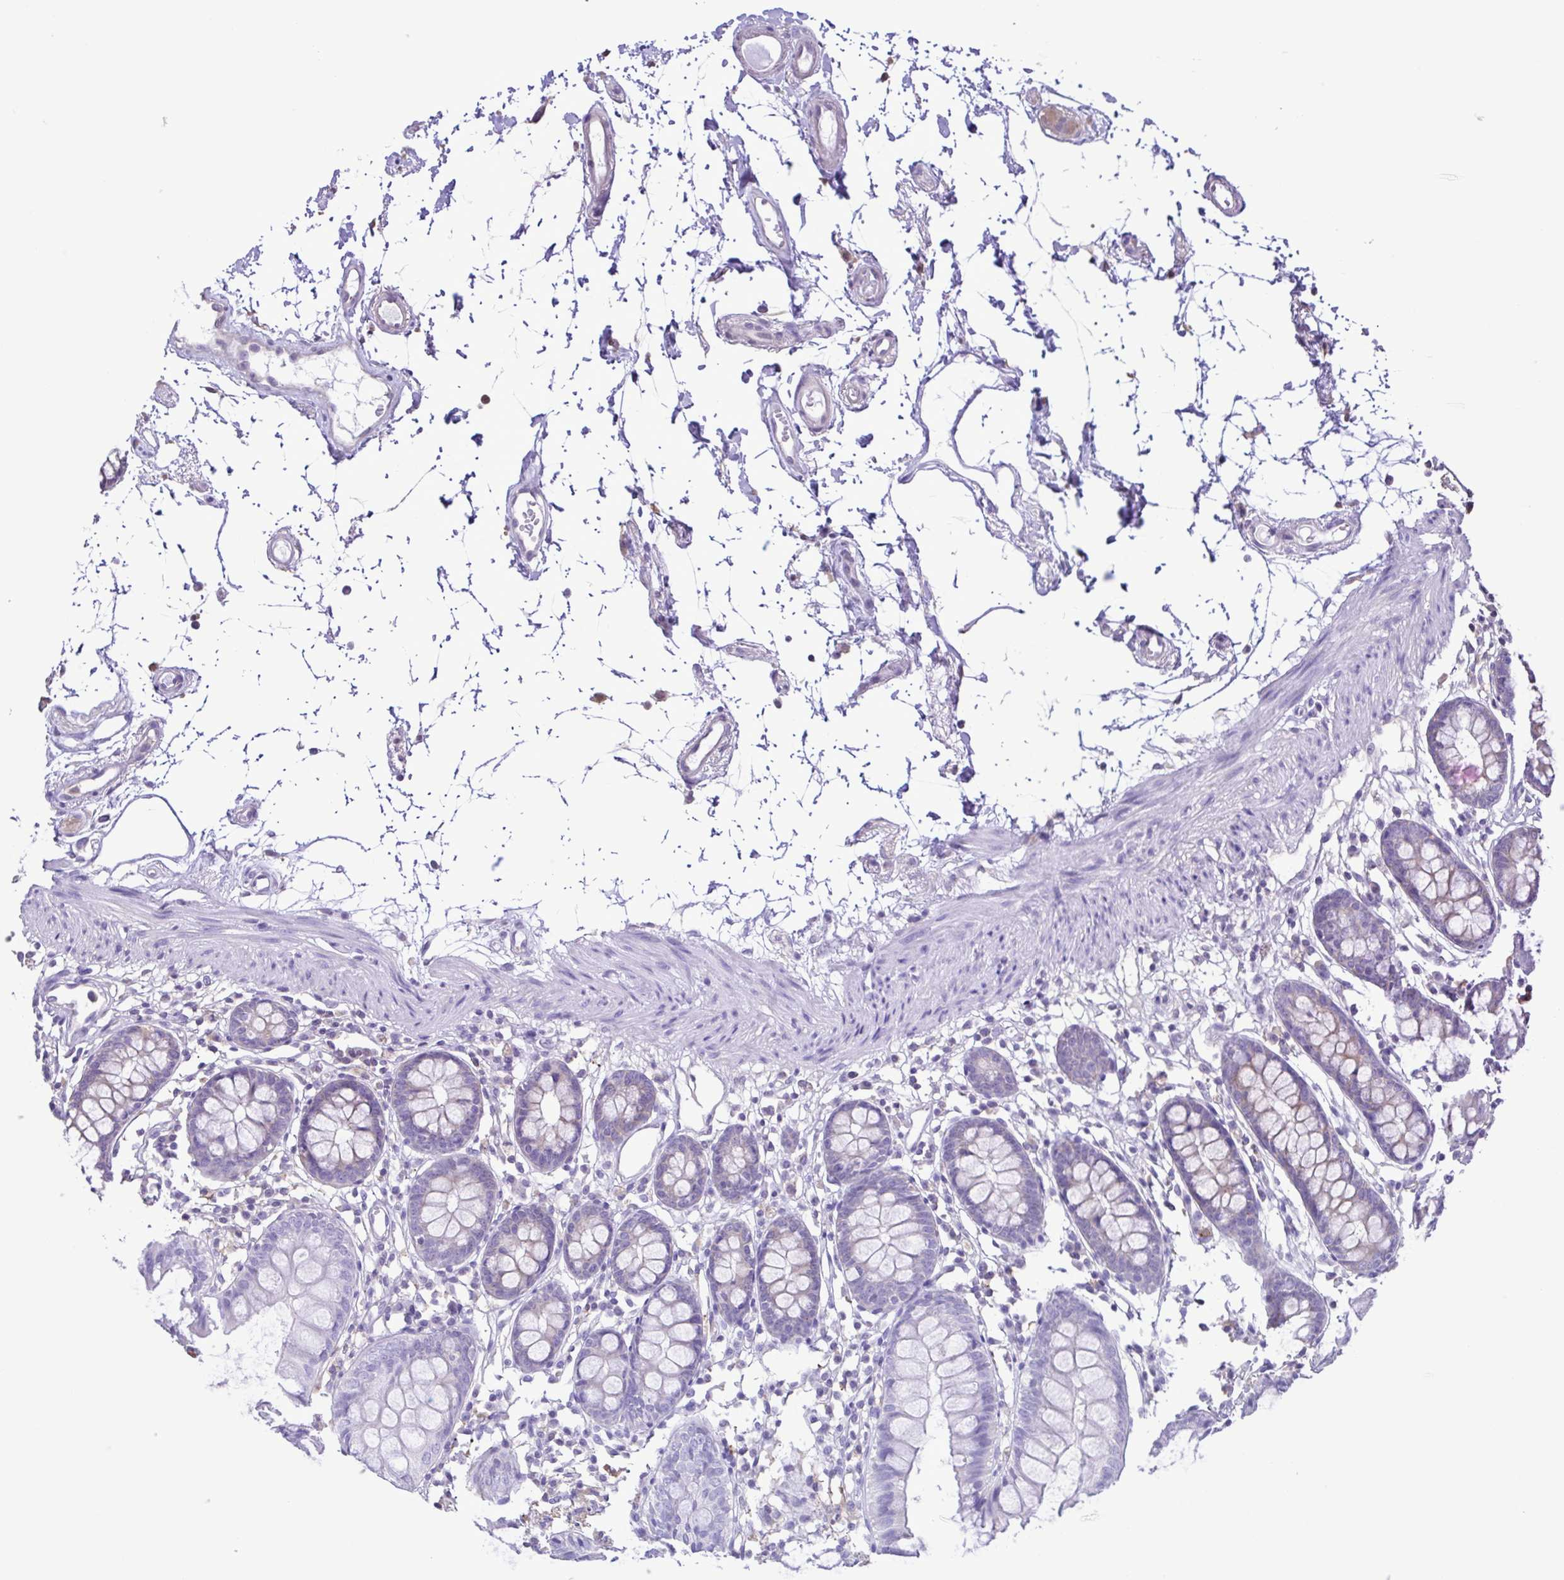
{"staining": {"intensity": "negative", "quantity": "none", "location": "none"}, "tissue": "colon", "cell_type": "Endothelial cells", "image_type": "normal", "snomed": [{"axis": "morphology", "description": "Normal tissue, NOS"}, {"axis": "topography", "description": "Colon"}], "caption": "Endothelial cells are negative for protein expression in normal human colon.", "gene": "CYP17A1", "patient": {"sex": "female", "age": 84}}